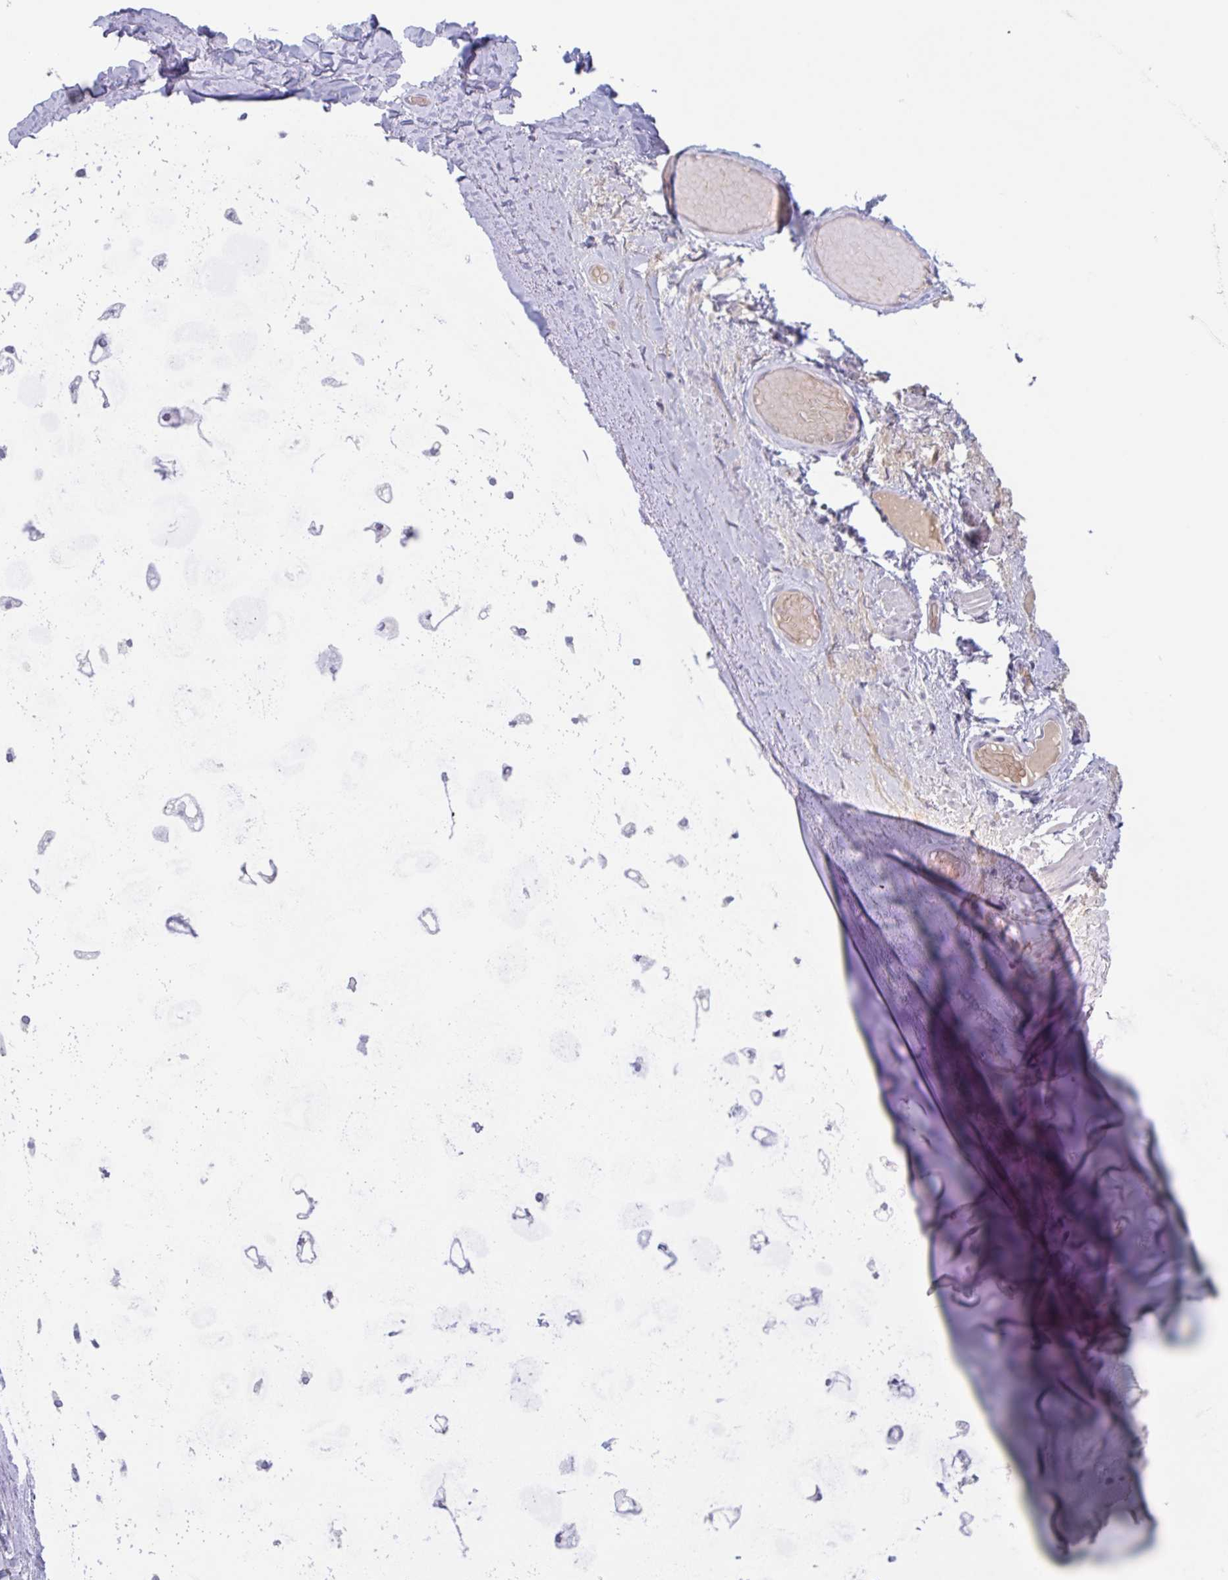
{"staining": {"intensity": "negative", "quantity": "none", "location": "none"}, "tissue": "adipose tissue", "cell_type": "Adipocytes", "image_type": "normal", "snomed": [{"axis": "morphology", "description": "Normal tissue, NOS"}, {"axis": "topography", "description": "Cartilage tissue"}, {"axis": "topography", "description": "Bronchus"}], "caption": "Adipocytes are negative for brown protein staining in normal adipose tissue. (DAB immunohistochemistry (IHC), high magnification).", "gene": "RHAG", "patient": {"sex": "male", "age": 64}}